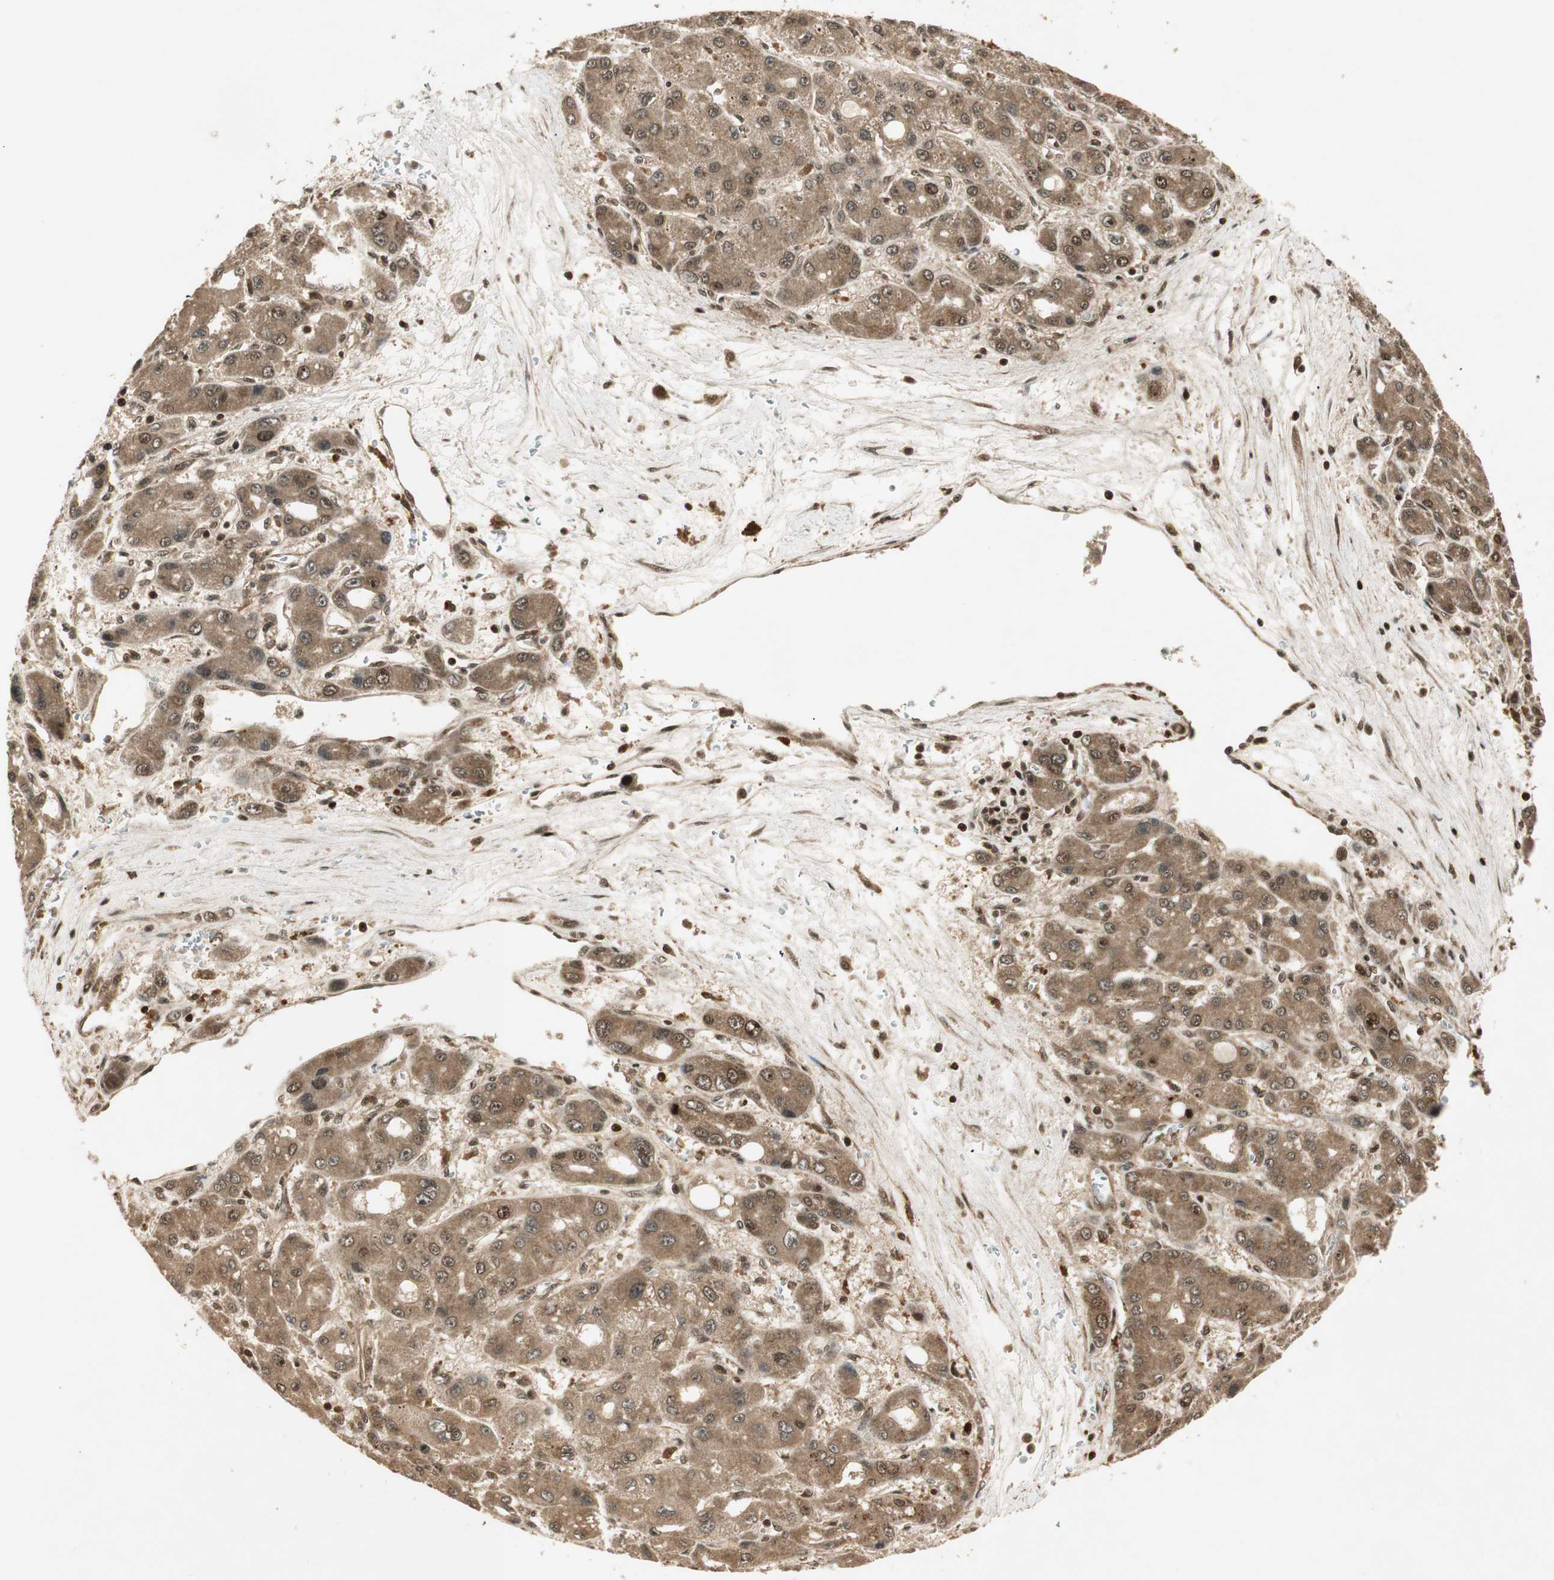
{"staining": {"intensity": "moderate", "quantity": ">75%", "location": "cytoplasmic/membranous,nuclear"}, "tissue": "liver cancer", "cell_type": "Tumor cells", "image_type": "cancer", "snomed": [{"axis": "morphology", "description": "Carcinoma, Hepatocellular, NOS"}, {"axis": "topography", "description": "Liver"}], "caption": "A histopathology image showing moderate cytoplasmic/membranous and nuclear expression in approximately >75% of tumor cells in liver cancer (hepatocellular carcinoma), as visualized by brown immunohistochemical staining.", "gene": "RPA3", "patient": {"sex": "male", "age": 55}}